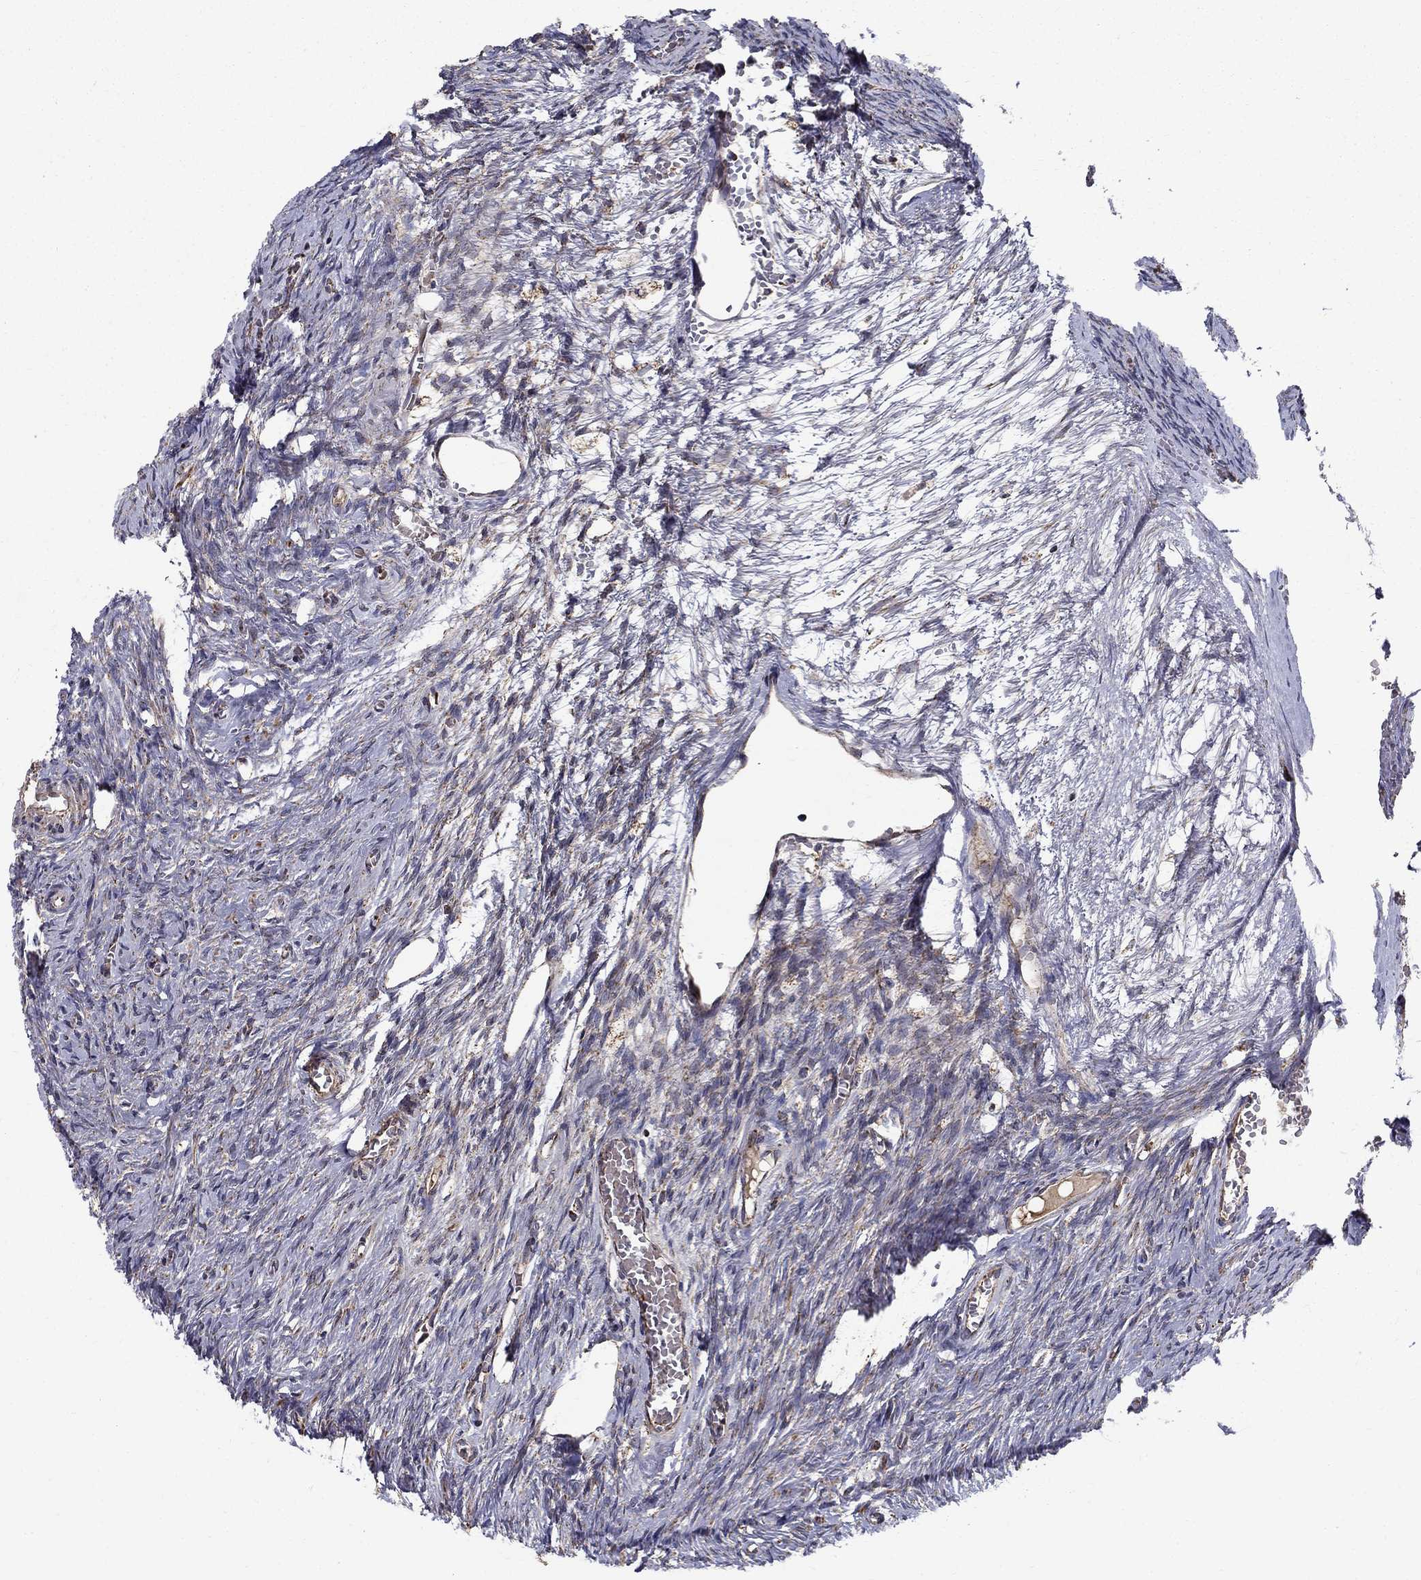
{"staining": {"intensity": "weak", "quantity": ">75%", "location": "cytoplasmic/membranous"}, "tissue": "ovary", "cell_type": "Follicle cells", "image_type": "normal", "snomed": [{"axis": "morphology", "description": "Normal tissue, NOS"}, {"axis": "topography", "description": "Ovary"}], "caption": "High-power microscopy captured an immunohistochemistry (IHC) micrograph of benign ovary, revealing weak cytoplasmic/membranous staining in approximately >75% of follicle cells.", "gene": "NDUFS8", "patient": {"sex": "female", "age": 39}}